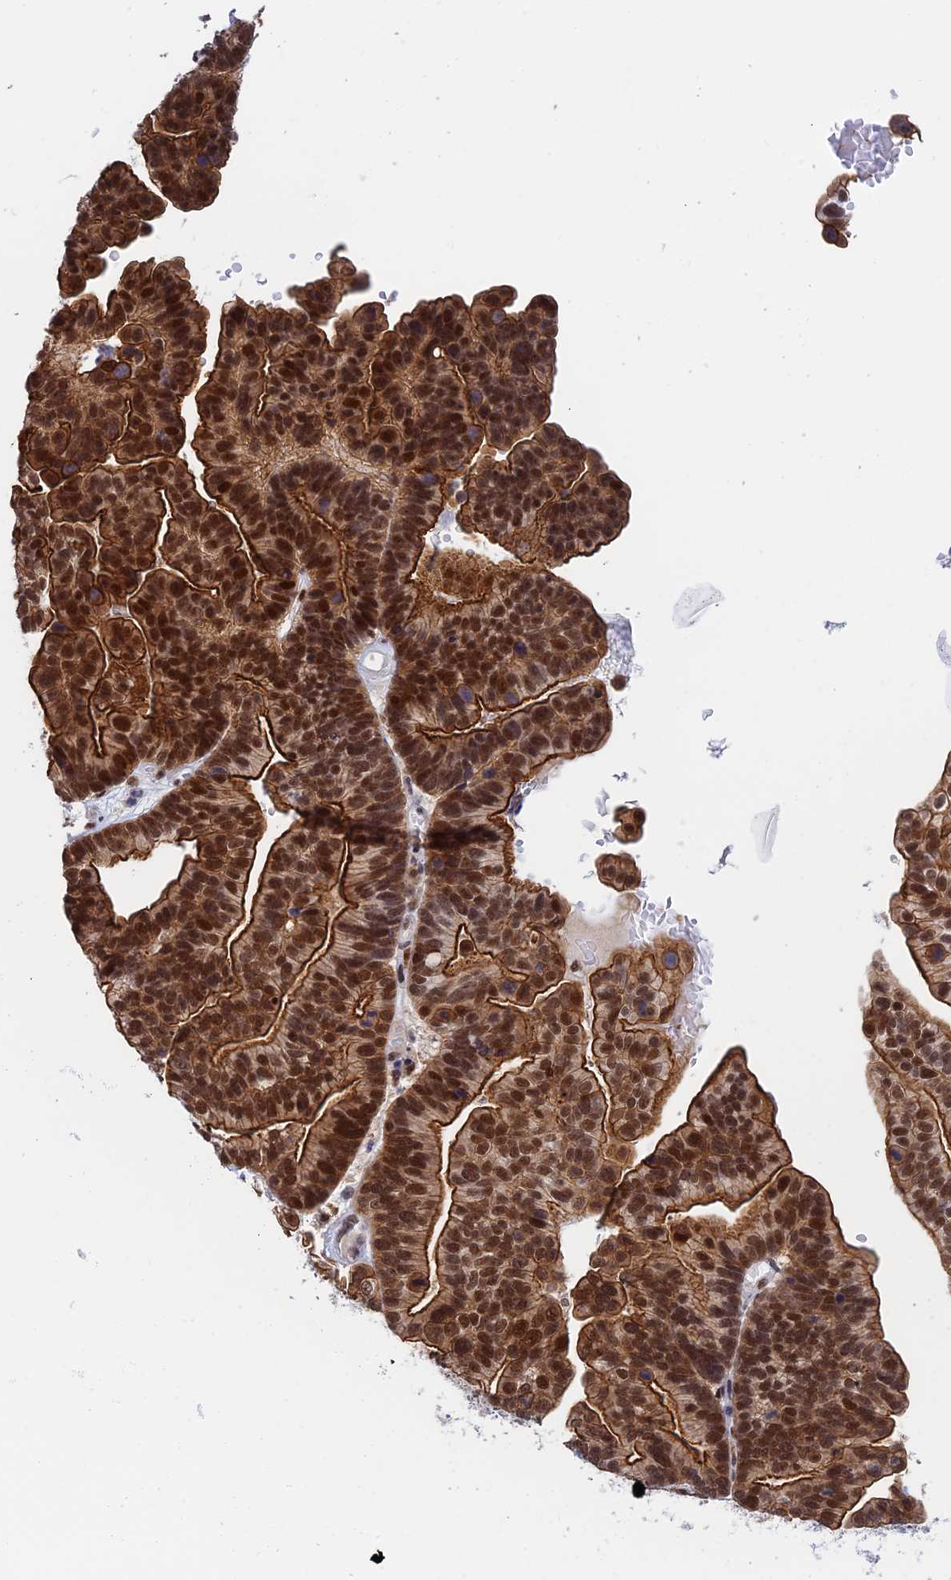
{"staining": {"intensity": "strong", "quantity": ">75%", "location": "cytoplasmic/membranous,nuclear"}, "tissue": "ovarian cancer", "cell_type": "Tumor cells", "image_type": "cancer", "snomed": [{"axis": "morphology", "description": "Cystadenocarcinoma, serous, NOS"}, {"axis": "topography", "description": "Ovary"}], "caption": "Protein expression analysis of human ovarian cancer reveals strong cytoplasmic/membranous and nuclear staining in approximately >75% of tumor cells.", "gene": "TCEA1", "patient": {"sex": "female", "age": 56}}